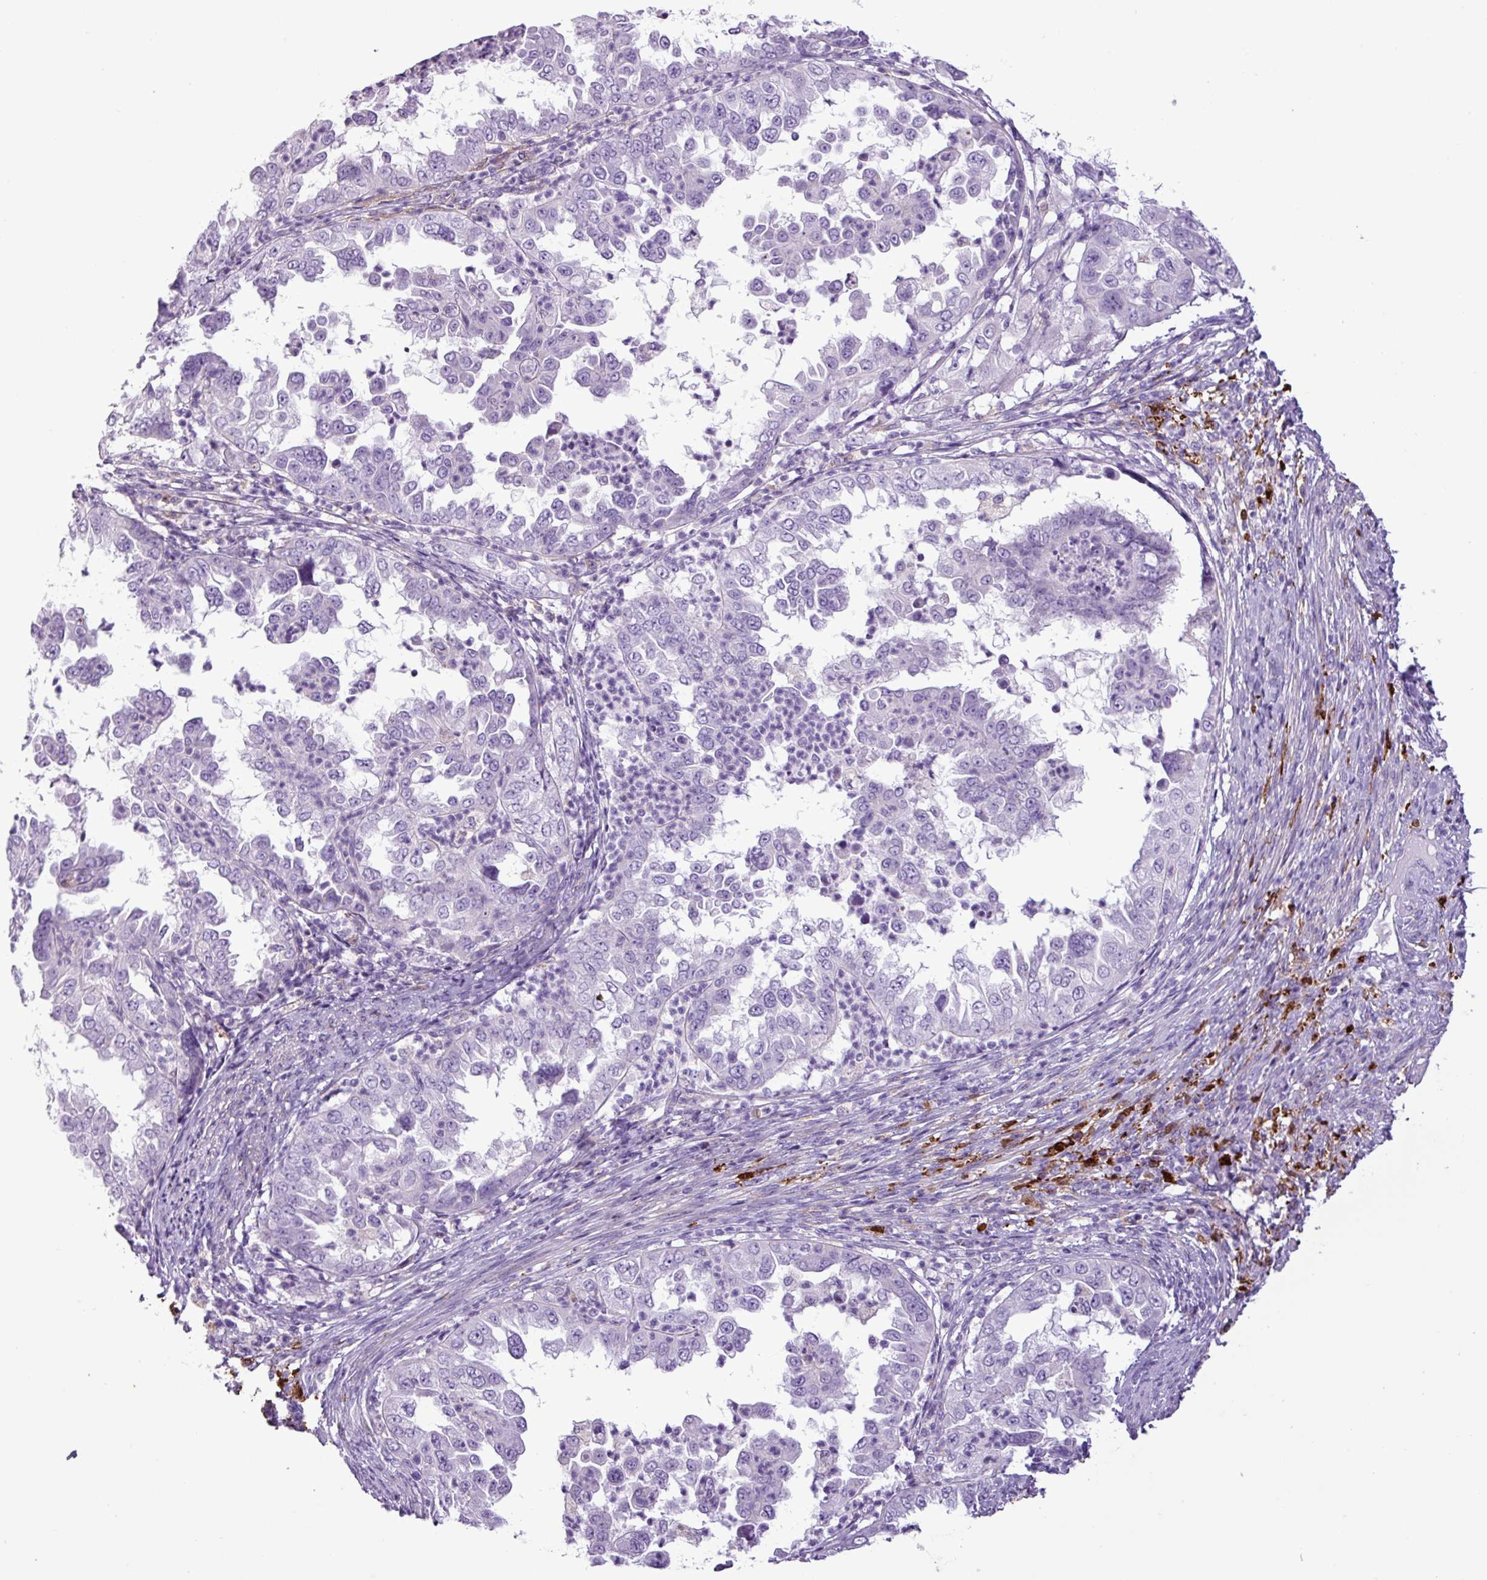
{"staining": {"intensity": "negative", "quantity": "none", "location": "none"}, "tissue": "endometrial cancer", "cell_type": "Tumor cells", "image_type": "cancer", "snomed": [{"axis": "morphology", "description": "Adenocarcinoma, NOS"}, {"axis": "topography", "description": "Endometrium"}], "caption": "The IHC image has no significant staining in tumor cells of endometrial adenocarcinoma tissue.", "gene": "TMEM200C", "patient": {"sex": "female", "age": 85}}